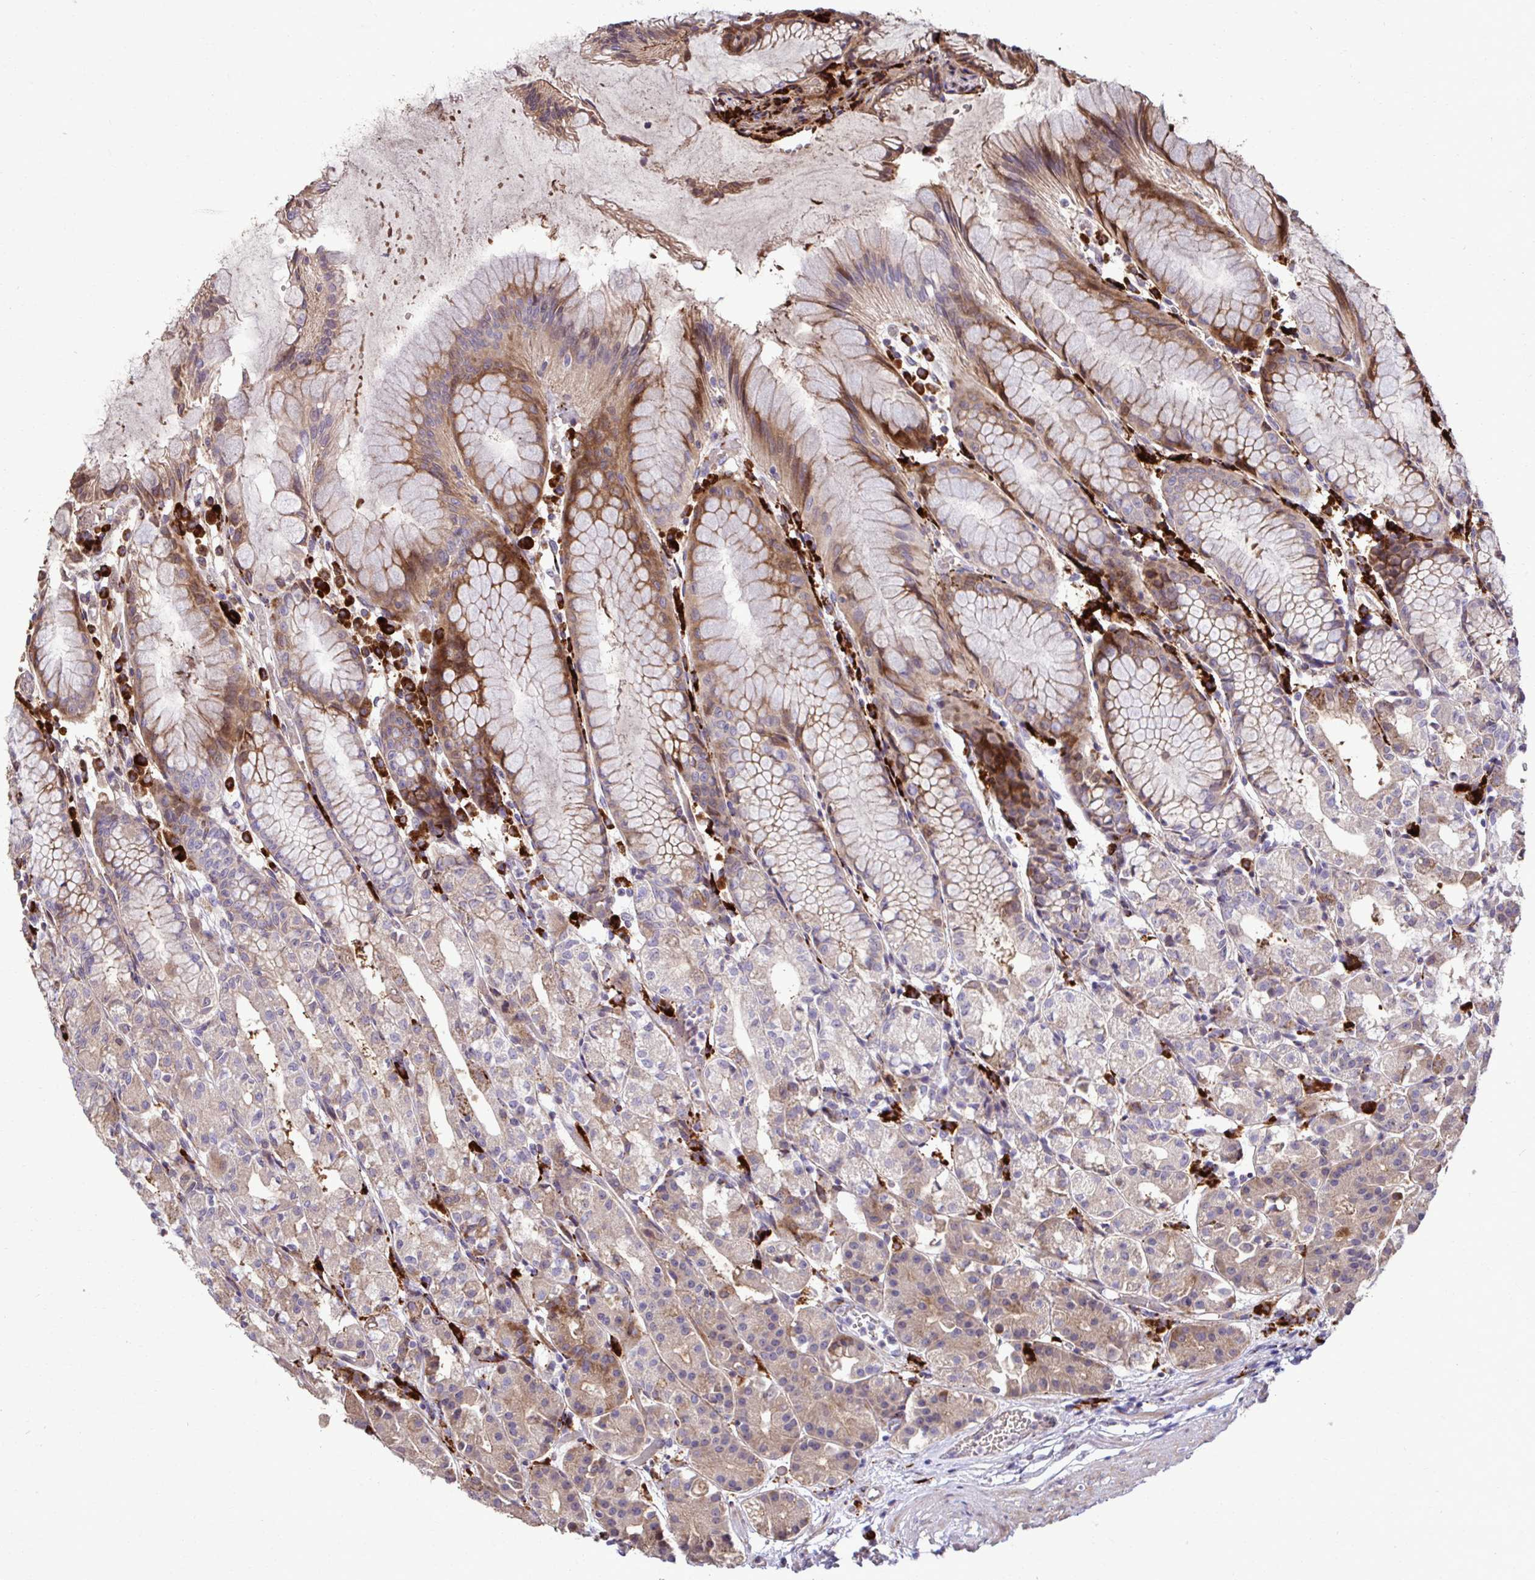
{"staining": {"intensity": "strong", "quantity": "25%-75%", "location": "cytoplasmic/membranous"}, "tissue": "stomach", "cell_type": "Glandular cells", "image_type": "normal", "snomed": [{"axis": "morphology", "description": "Normal tissue, NOS"}, {"axis": "topography", "description": "Stomach"}], "caption": "Stomach stained with a brown dye exhibits strong cytoplasmic/membranous positive positivity in about 25%-75% of glandular cells.", "gene": "LIMS1", "patient": {"sex": "female", "age": 57}}